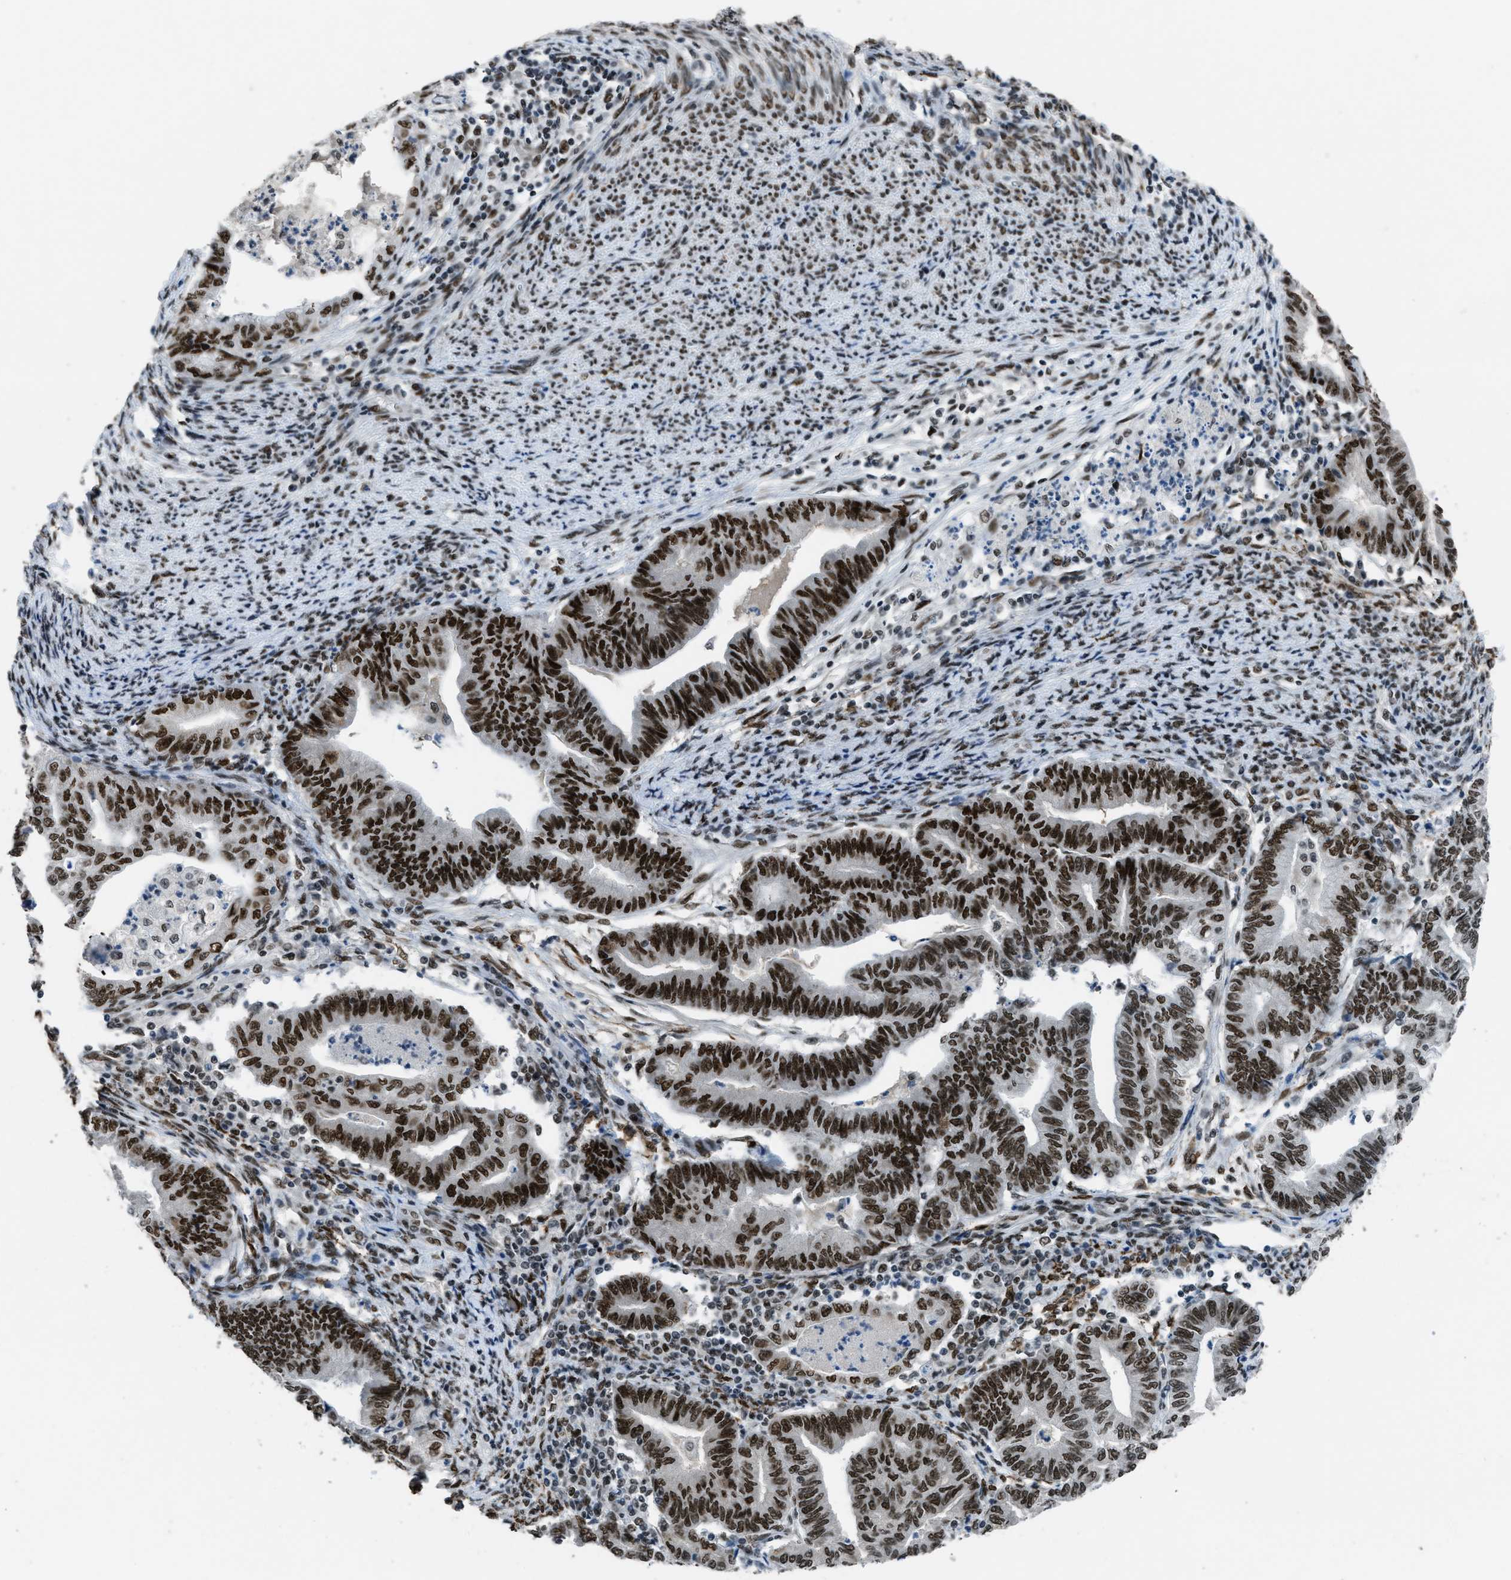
{"staining": {"intensity": "strong", "quantity": ">75%", "location": "nuclear"}, "tissue": "endometrial cancer", "cell_type": "Tumor cells", "image_type": "cancer", "snomed": [{"axis": "morphology", "description": "Adenocarcinoma, NOS"}, {"axis": "topography", "description": "Endometrium"}], "caption": "Strong nuclear staining for a protein is present in about >75% of tumor cells of endometrial cancer (adenocarcinoma) using immunohistochemistry (IHC).", "gene": "GATAD2B", "patient": {"sex": "female", "age": 79}}